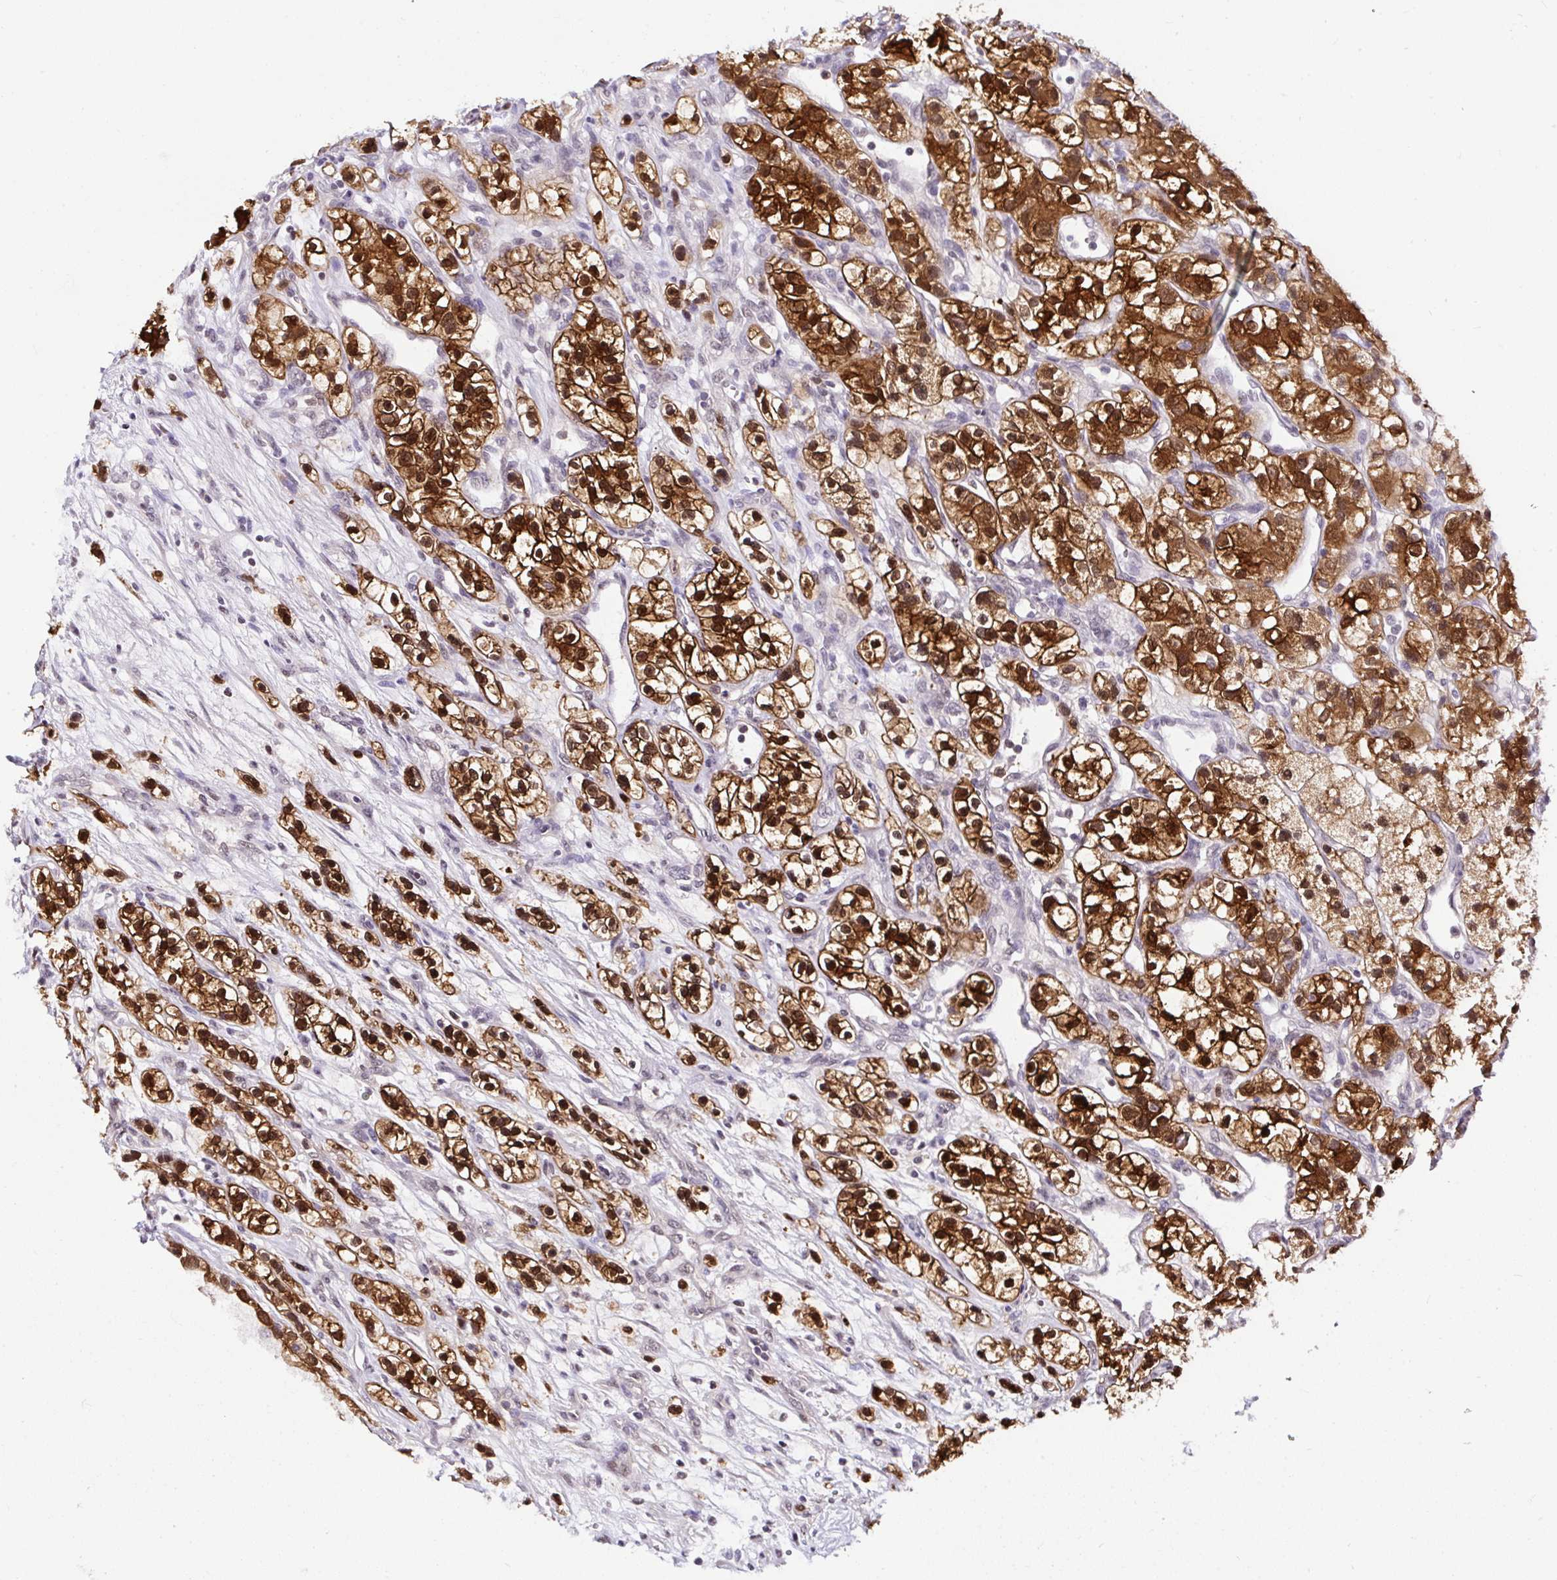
{"staining": {"intensity": "strong", "quantity": ">75%", "location": "cytoplasmic/membranous,nuclear"}, "tissue": "renal cancer", "cell_type": "Tumor cells", "image_type": "cancer", "snomed": [{"axis": "morphology", "description": "Adenocarcinoma, NOS"}, {"axis": "topography", "description": "Kidney"}], "caption": "A histopathology image of human renal cancer stained for a protein reveals strong cytoplasmic/membranous and nuclear brown staining in tumor cells.", "gene": "PIN4", "patient": {"sex": "female", "age": 57}}